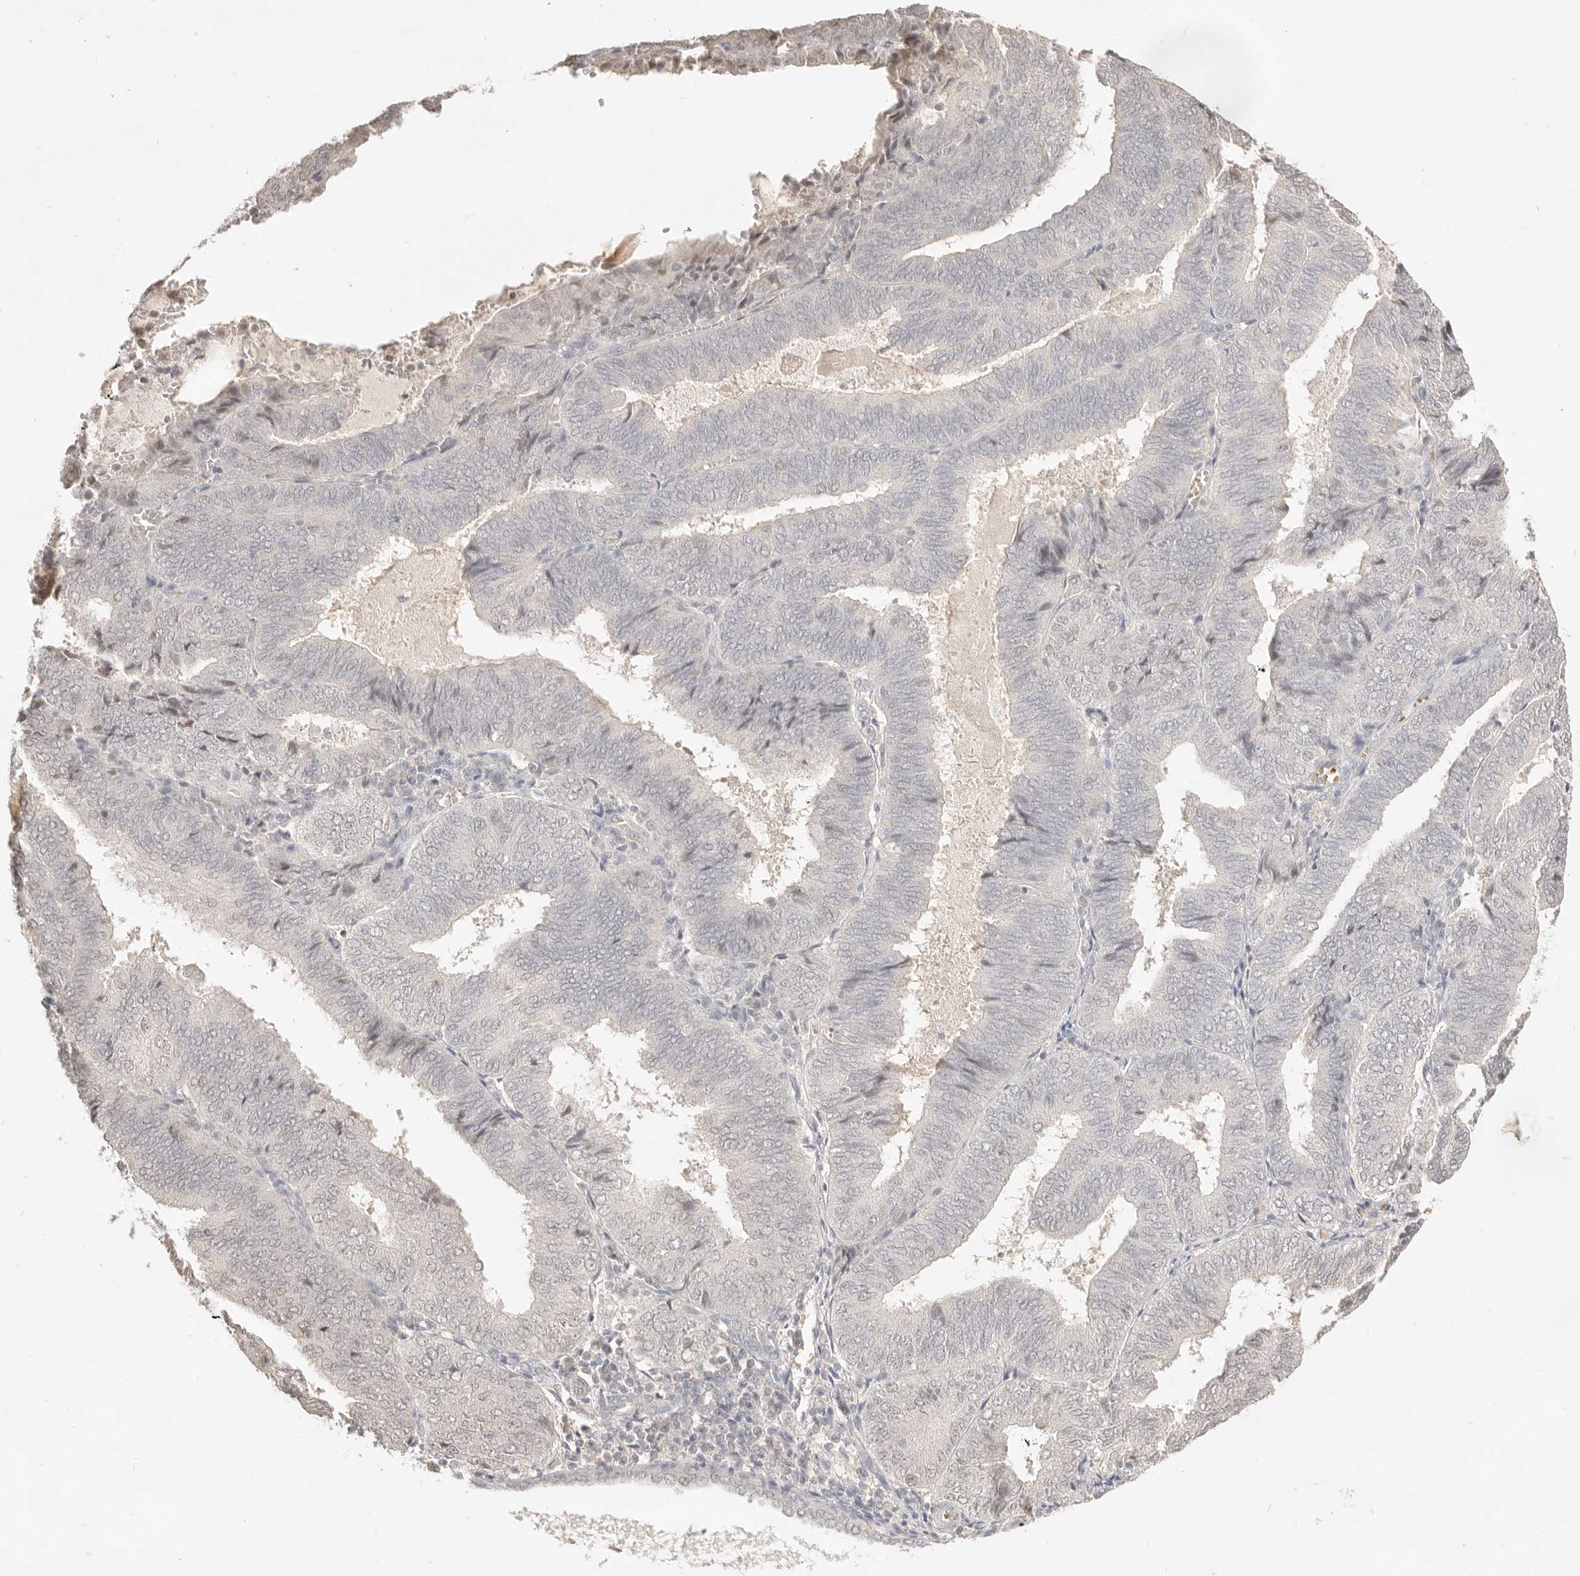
{"staining": {"intensity": "weak", "quantity": "<25%", "location": "nuclear"}, "tissue": "endometrial cancer", "cell_type": "Tumor cells", "image_type": "cancer", "snomed": [{"axis": "morphology", "description": "Adenocarcinoma, NOS"}, {"axis": "topography", "description": "Endometrium"}], "caption": "Immunohistochemical staining of endometrial adenocarcinoma reveals no significant staining in tumor cells. (Immunohistochemistry (ihc), brightfield microscopy, high magnification).", "gene": "MEP1A", "patient": {"sex": "female", "age": 81}}